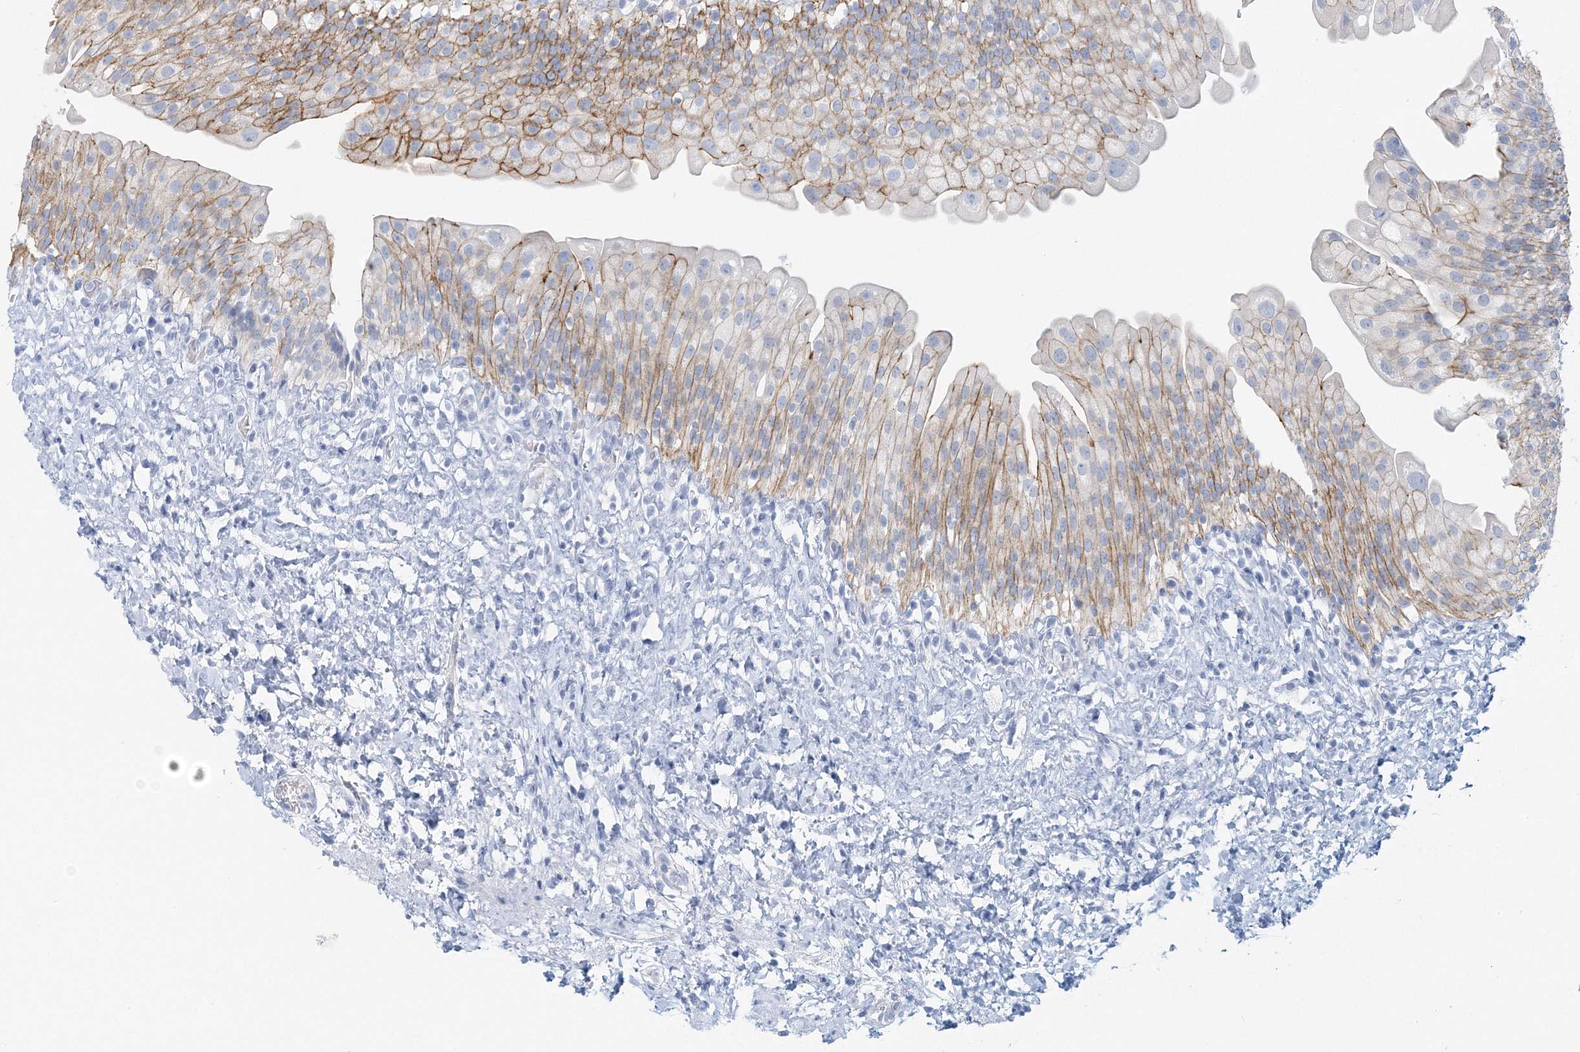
{"staining": {"intensity": "moderate", "quantity": "25%-75%", "location": "cytoplasmic/membranous"}, "tissue": "urinary bladder", "cell_type": "Urothelial cells", "image_type": "normal", "snomed": [{"axis": "morphology", "description": "Normal tissue, NOS"}, {"axis": "topography", "description": "Urinary bladder"}], "caption": "Immunohistochemical staining of unremarkable urinary bladder demonstrates moderate cytoplasmic/membranous protein staining in about 25%-75% of urothelial cells. Nuclei are stained in blue.", "gene": "VILL", "patient": {"sex": "female", "age": 27}}